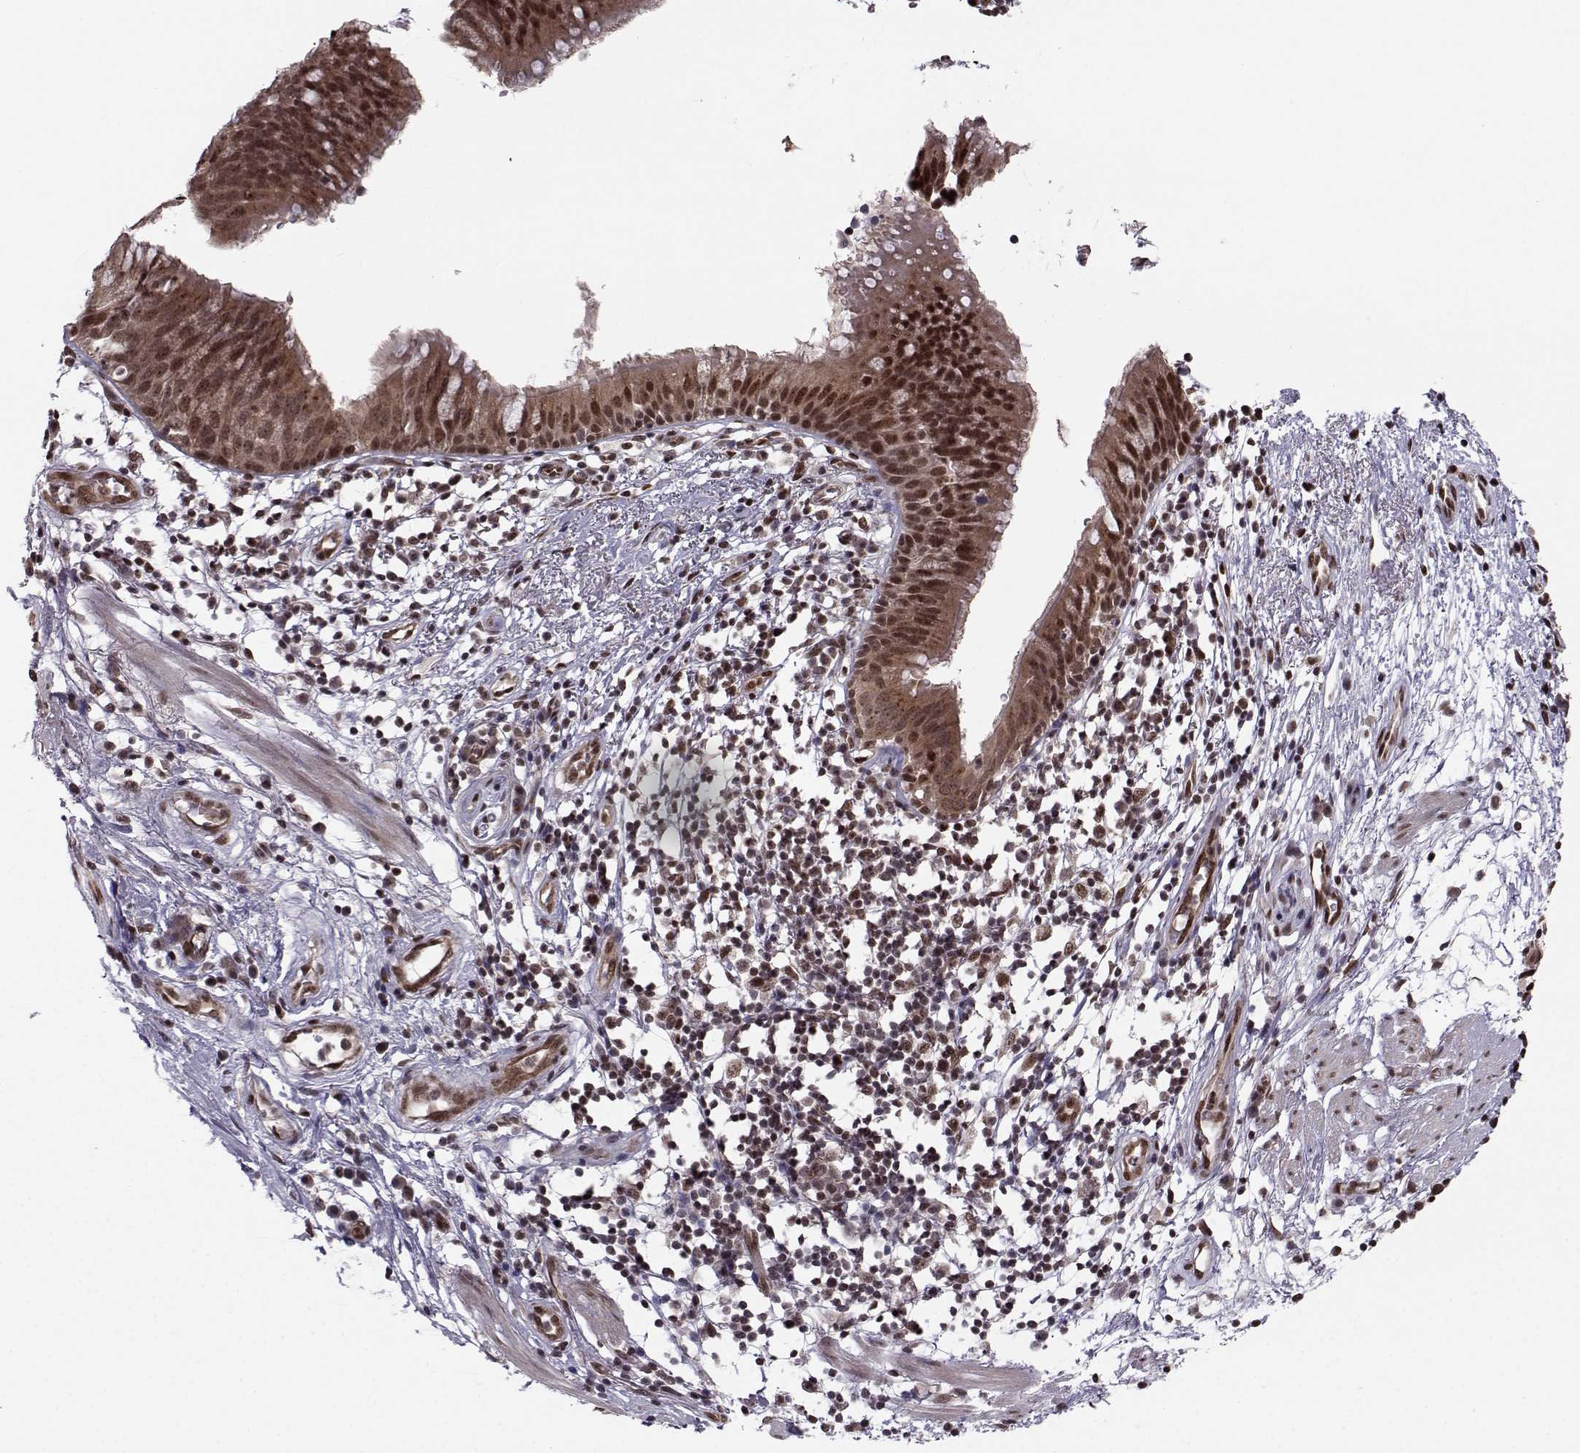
{"staining": {"intensity": "strong", "quantity": "25%-75%", "location": "cytoplasmic/membranous,nuclear"}, "tissue": "bronchus", "cell_type": "Respiratory epithelial cells", "image_type": "normal", "snomed": [{"axis": "morphology", "description": "Normal tissue, NOS"}, {"axis": "topography", "description": "Cartilage tissue"}, {"axis": "topography", "description": "Bronchus"}], "caption": "Immunohistochemistry image of benign bronchus: human bronchus stained using immunohistochemistry (IHC) displays high levels of strong protein expression localized specifically in the cytoplasmic/membranous,nuclear of respiratory epithelial cells, appearing as a cytoplasmic/membranous,nuclear brown color.", "gene": "PKN2", "patient": {"sex": "male", "age": 58}}